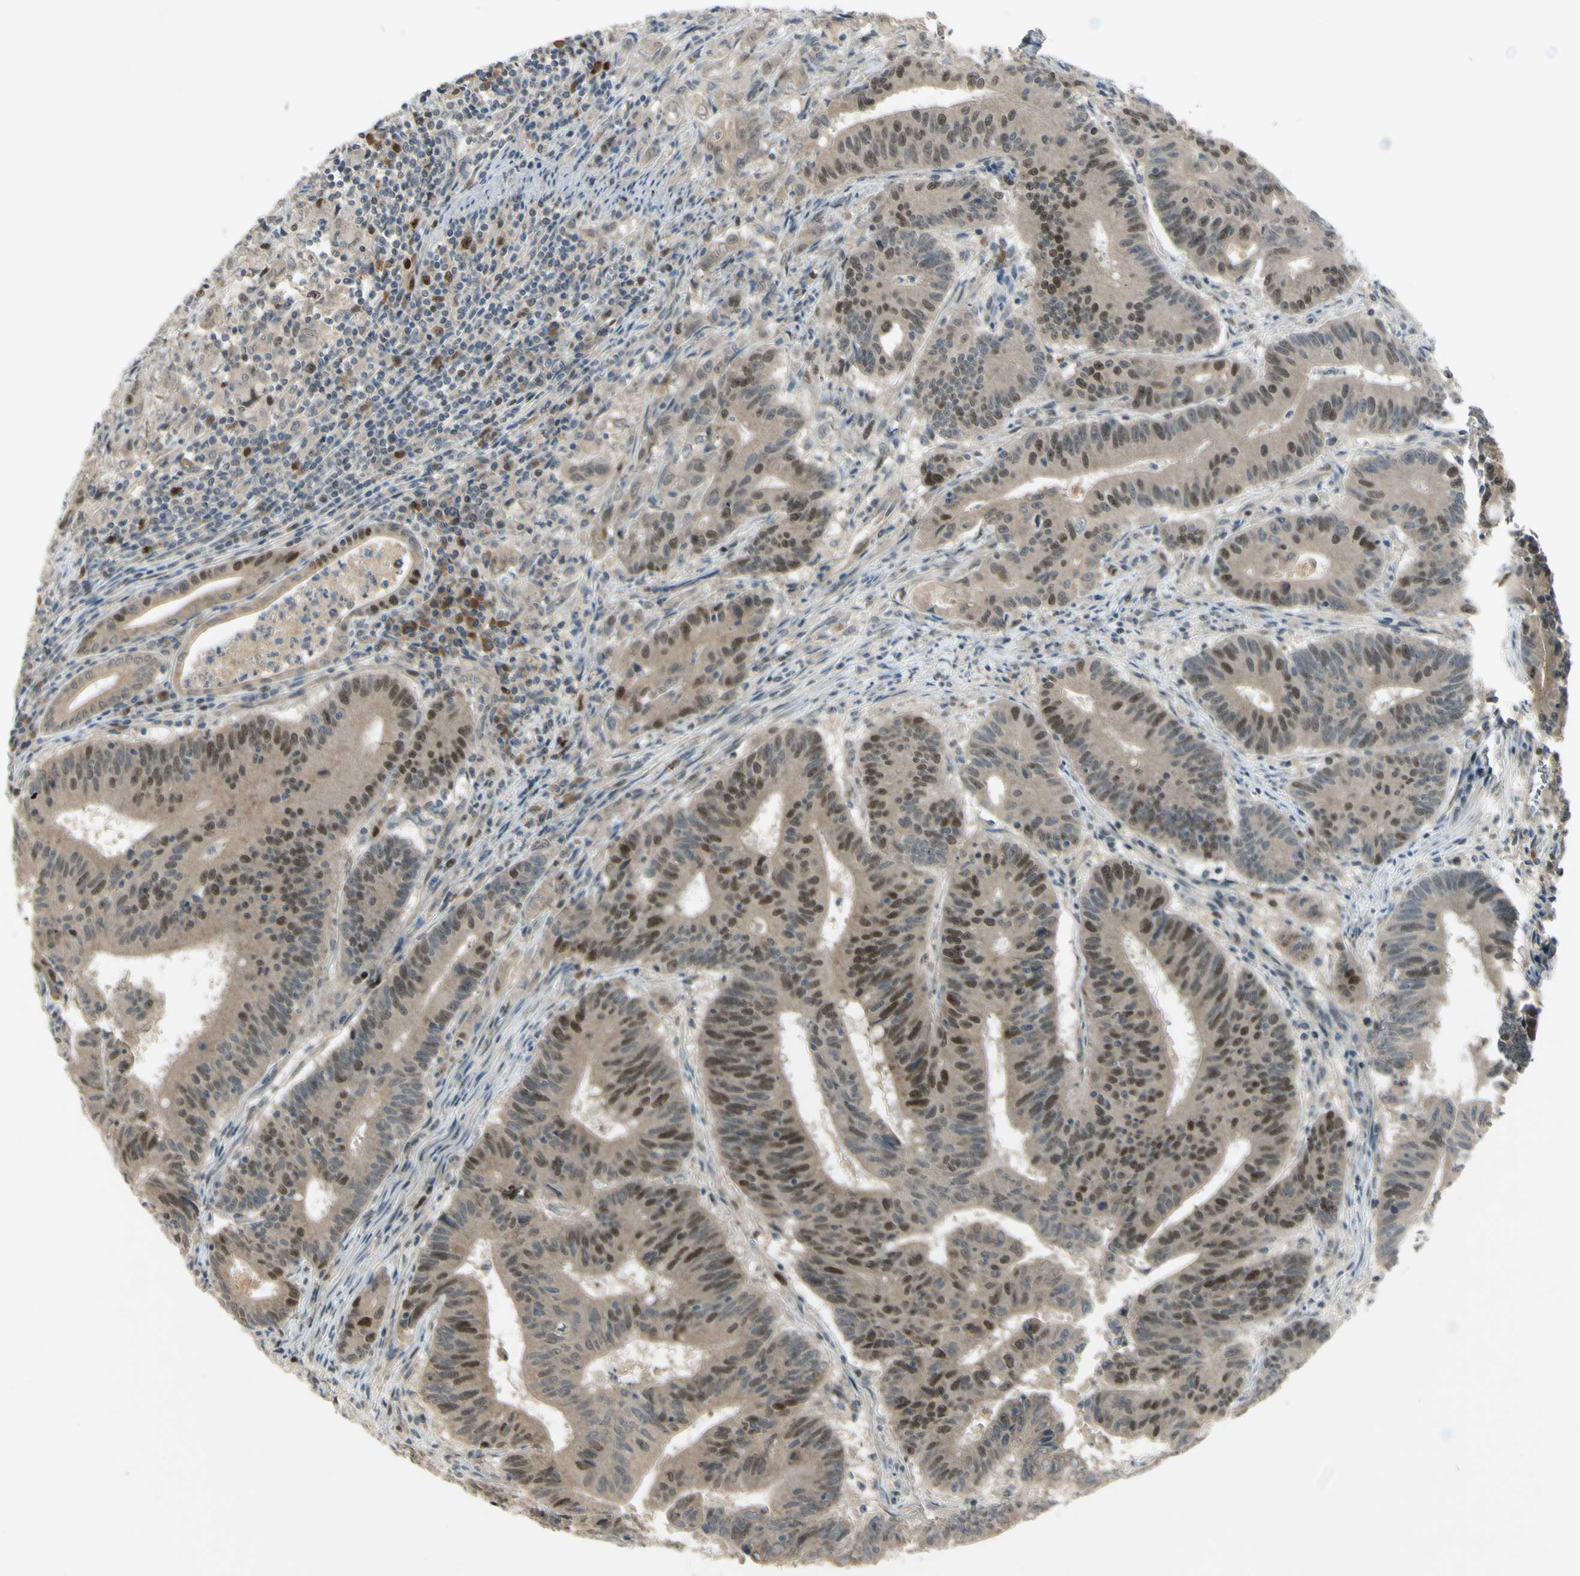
{"staining": {"intensity": "strong", "quantity": "25%-75%", "location": "nuclear"}, "tissue": "colorectal cancer", "cell_type": "Tumor cells", "image_type": "cancer", "snomed": [{"axis": "morphology", "description": "Adenocarcinoma, NOS"}, {"axis": "topography", "description": "Colon"}], "caption": "Immunohistochemical staining of colorectal cancer shows high levels of strong nuclear protein expression in approximately 25%-75% of tumor cells. The staining was performed using DAB to visualize the protein expression in brown, while the nuclei were stained in blue with hematoxylin (Magnification: 20x).", "gene": "RAD18", "patient": {"sex": "male", "age": 45}}